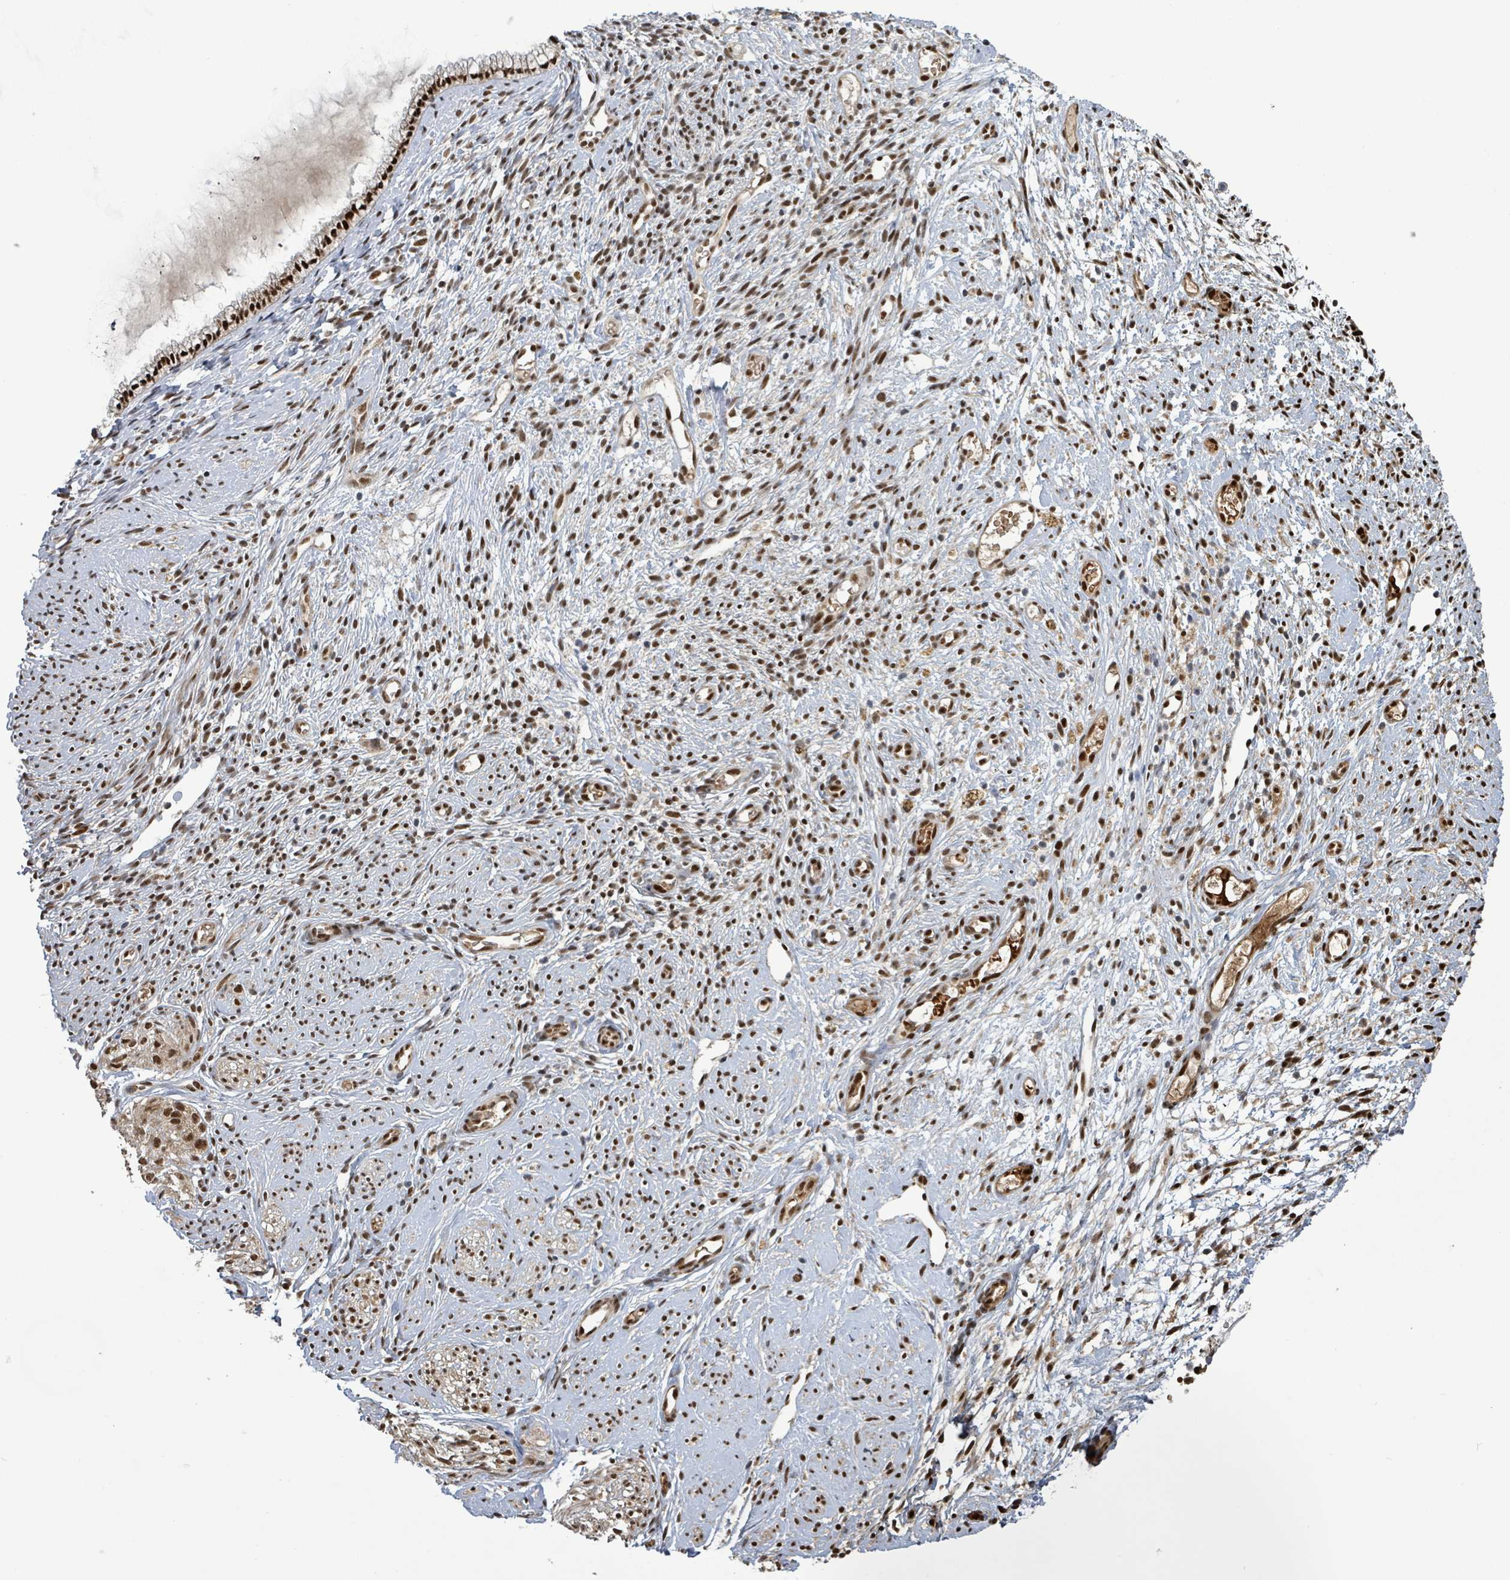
{"staining": {"intensity": "strong", "quantity": ">75%", "location": "nuclear"}, "tissue": "cervix", "cell_type": "Glandular cells", "image_type": "normal", "snomed": [{"axis": "morphology", "description": "Normal tissue, NOS"}, {"axis": "topography", "description": "Cervix"}], "caption": "Brown immunohistochemical staining in benign human cervix reveals strong nuclear staining in approximately >75% of glandular cells. Immunohistochemistry stains the protein of interest in brown and the nuclei are stained blue.", "gene": "PATZ1", "patient": {"sex": "female", "age": 76}}